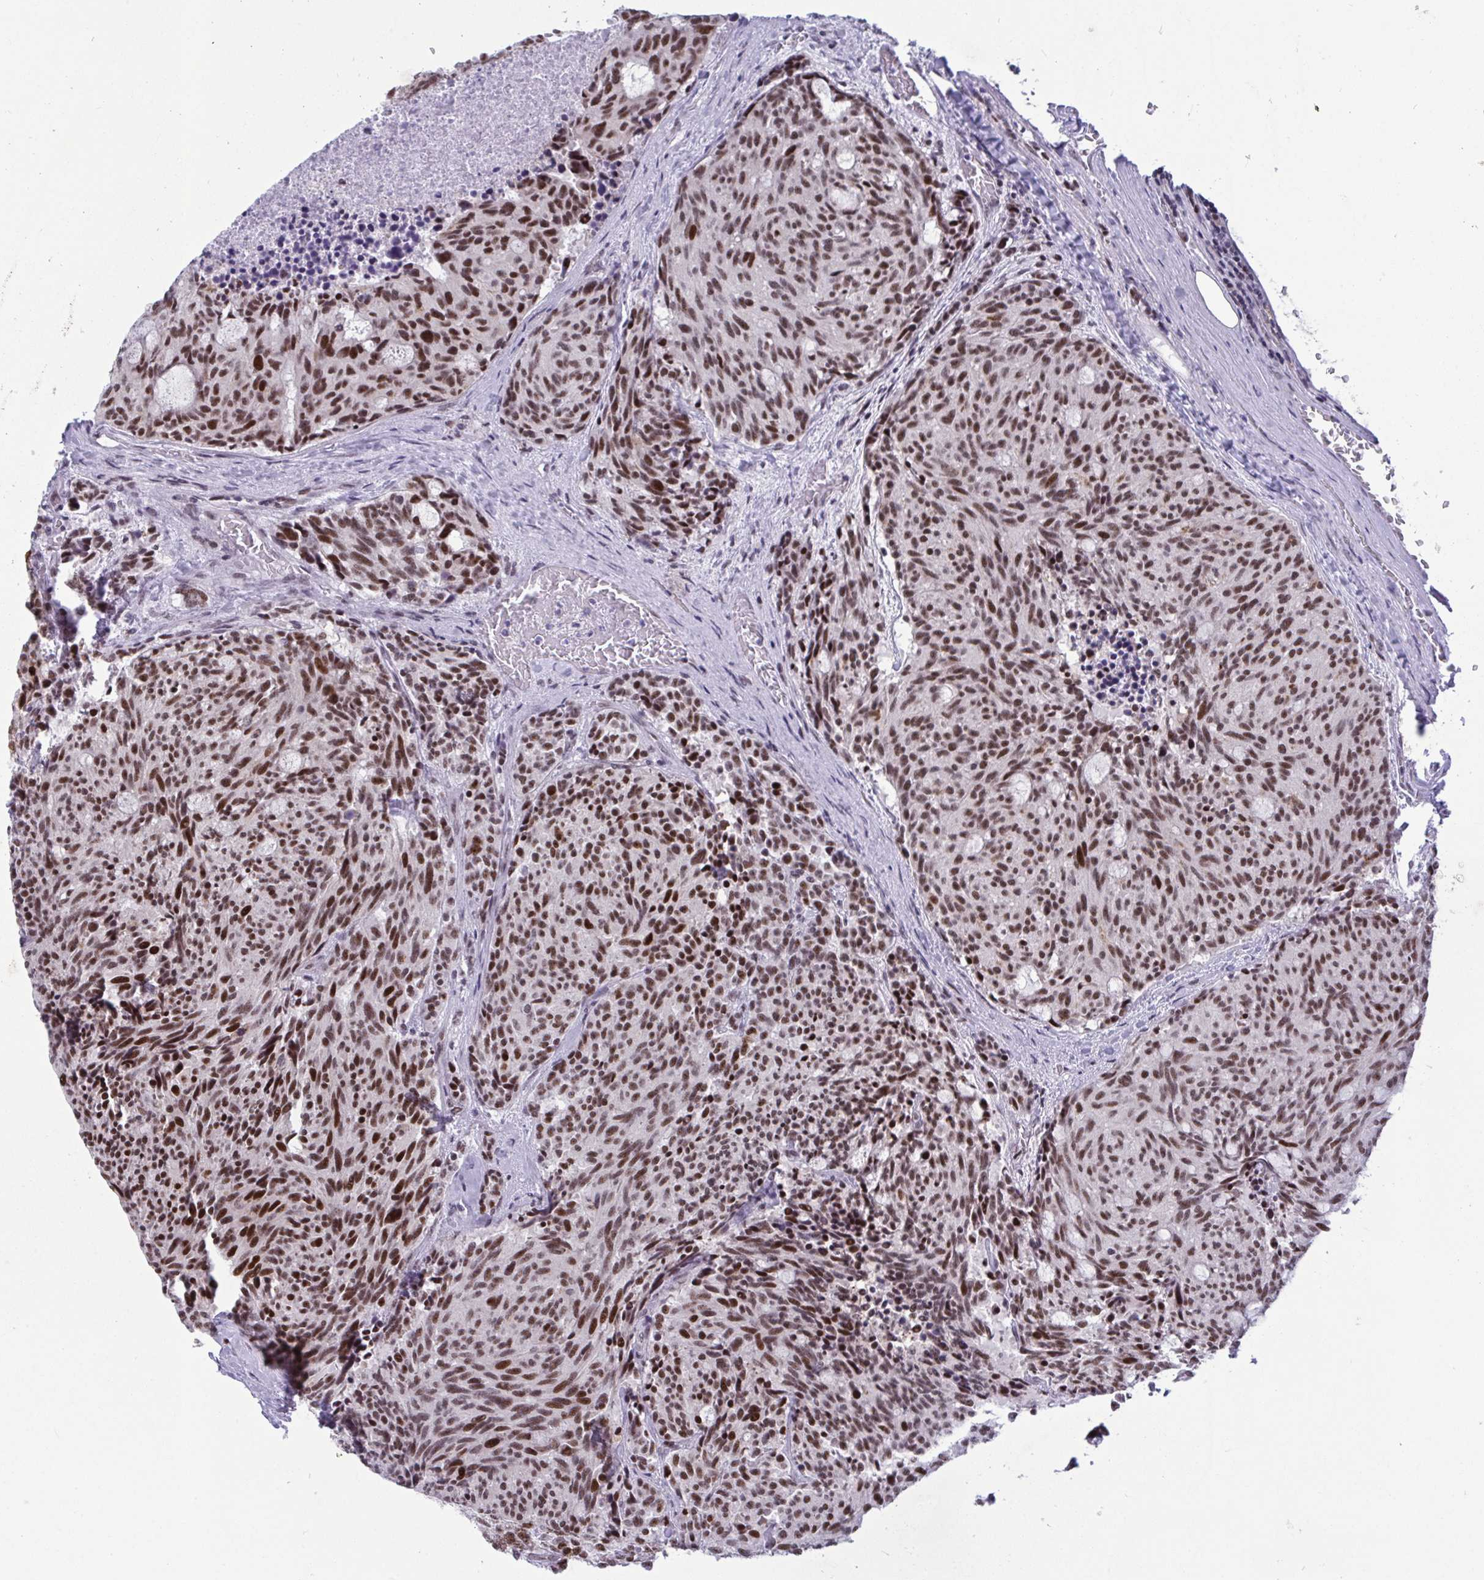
{"staining": {"intensity": "strong", "quantity": "25%-75%", "location": "nuclear"}, "tissue": "carcinoid", "cell_type": "Tumor cells", "image_type": "cancer", "snomed": [{"axis": "morphology", "description": "Carcinoid, malignant, NOS"}, {"axis": "topography", "description": "Pancreas"}], "caption": "IHC histopathology image of neoplastic tissue: carcinoid (malignant) stained using IHC demonstrates high levels of strong protein expression localized specifically in the nuclear of tumor cells, appearing as a nuclear brown color.", "gene": "WBP11", "patient": {"sex": "female", "age": 54}}